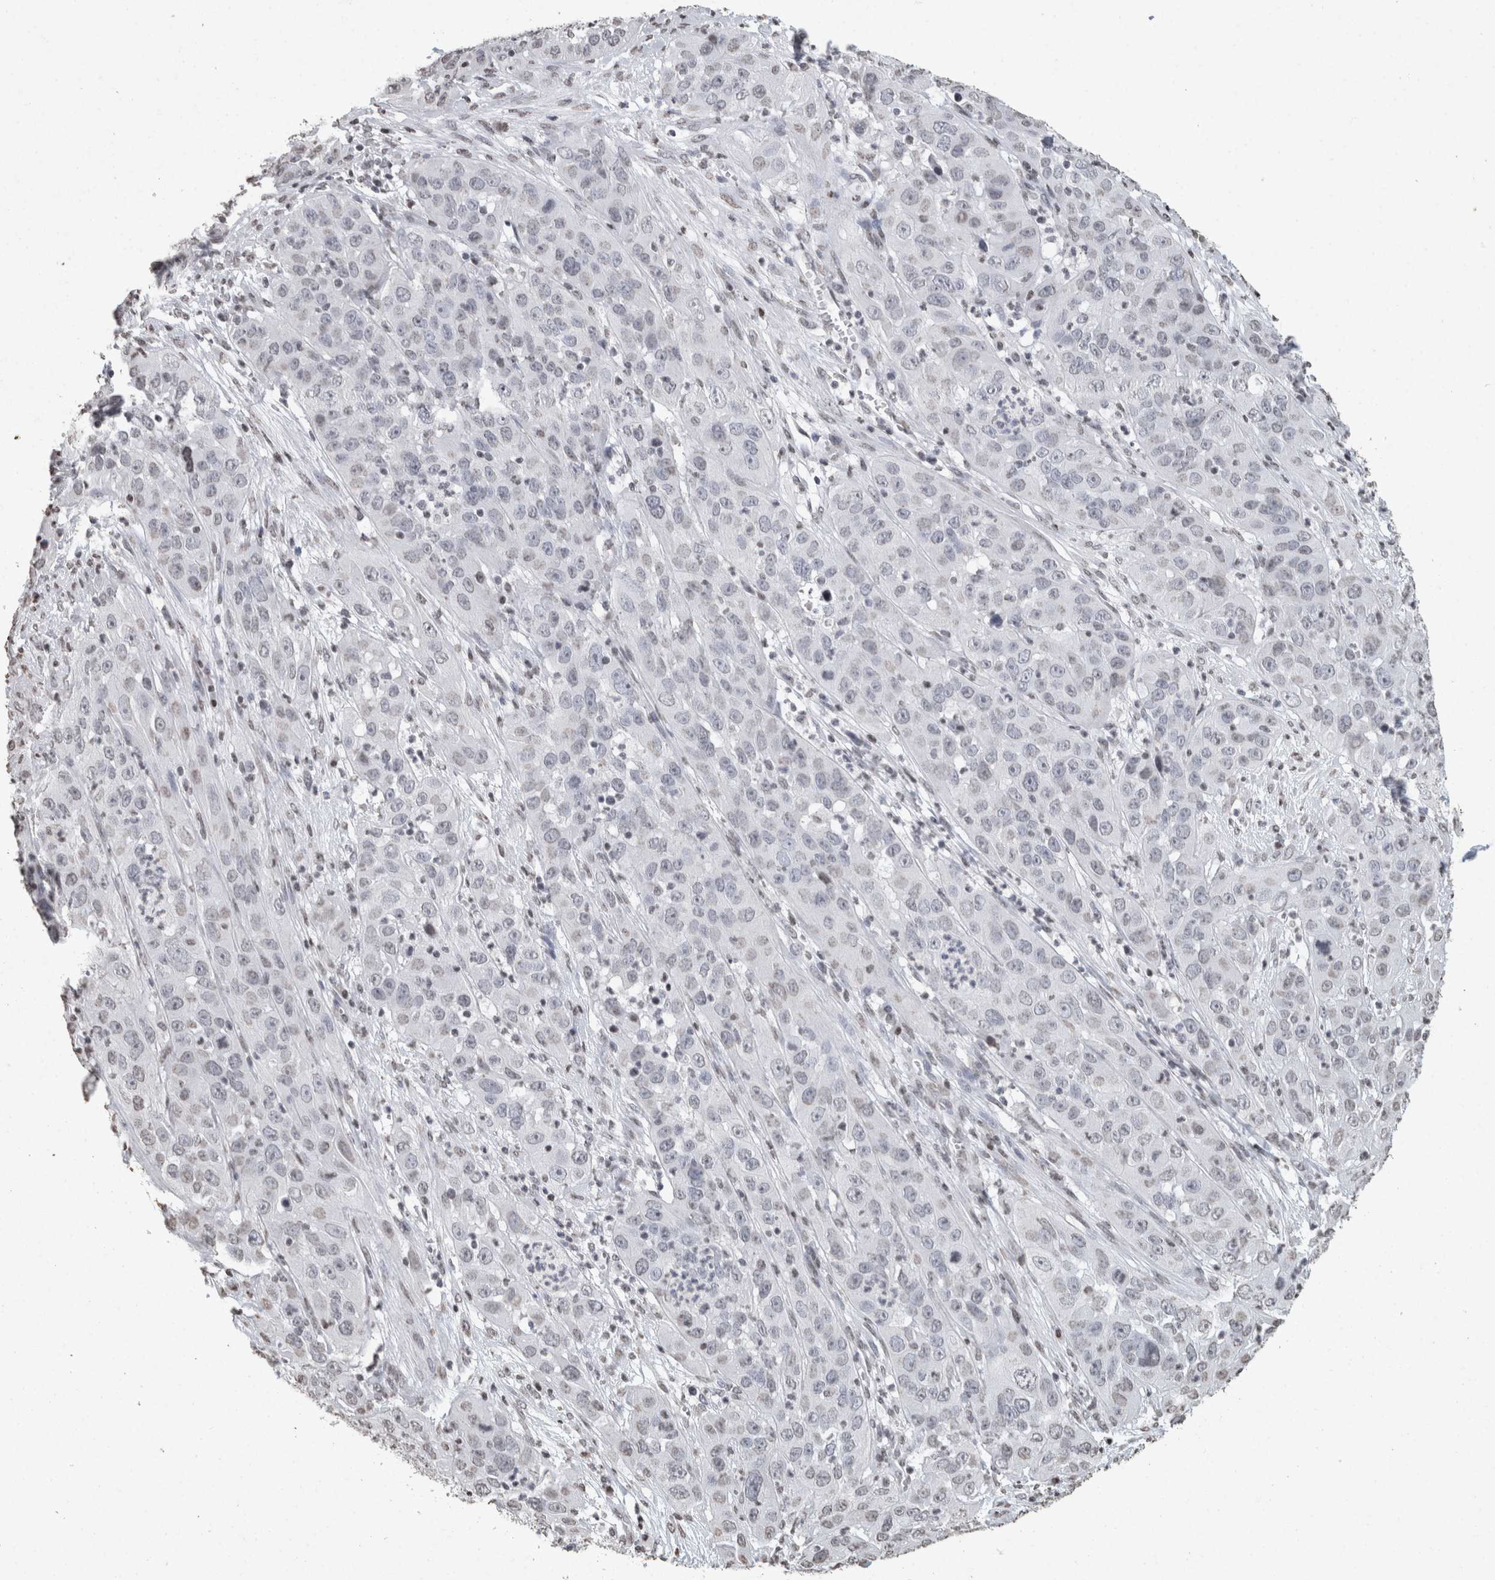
{"staining": {"intensity": "negative", "quantity": "none", "location": "none"}, "tissue": "cervical cancer", "cell_type": "Tumor cells", "image_type": "cancer", "snomed": [{"axis": "morphology", "description": "Squamous cell carcinoma, NOS"}, {"axis": "topography", "description": "Cervix"}], "caption": "There is no significant staining in tumor cells of squamous cell carcinoma (cervical). (Brightfield microscopy of DAB (3,3'-diaminobenzidine) IHC at high magnification).", "gene": "CNTN1", "patient": {"sex": "female", "age": 32}}